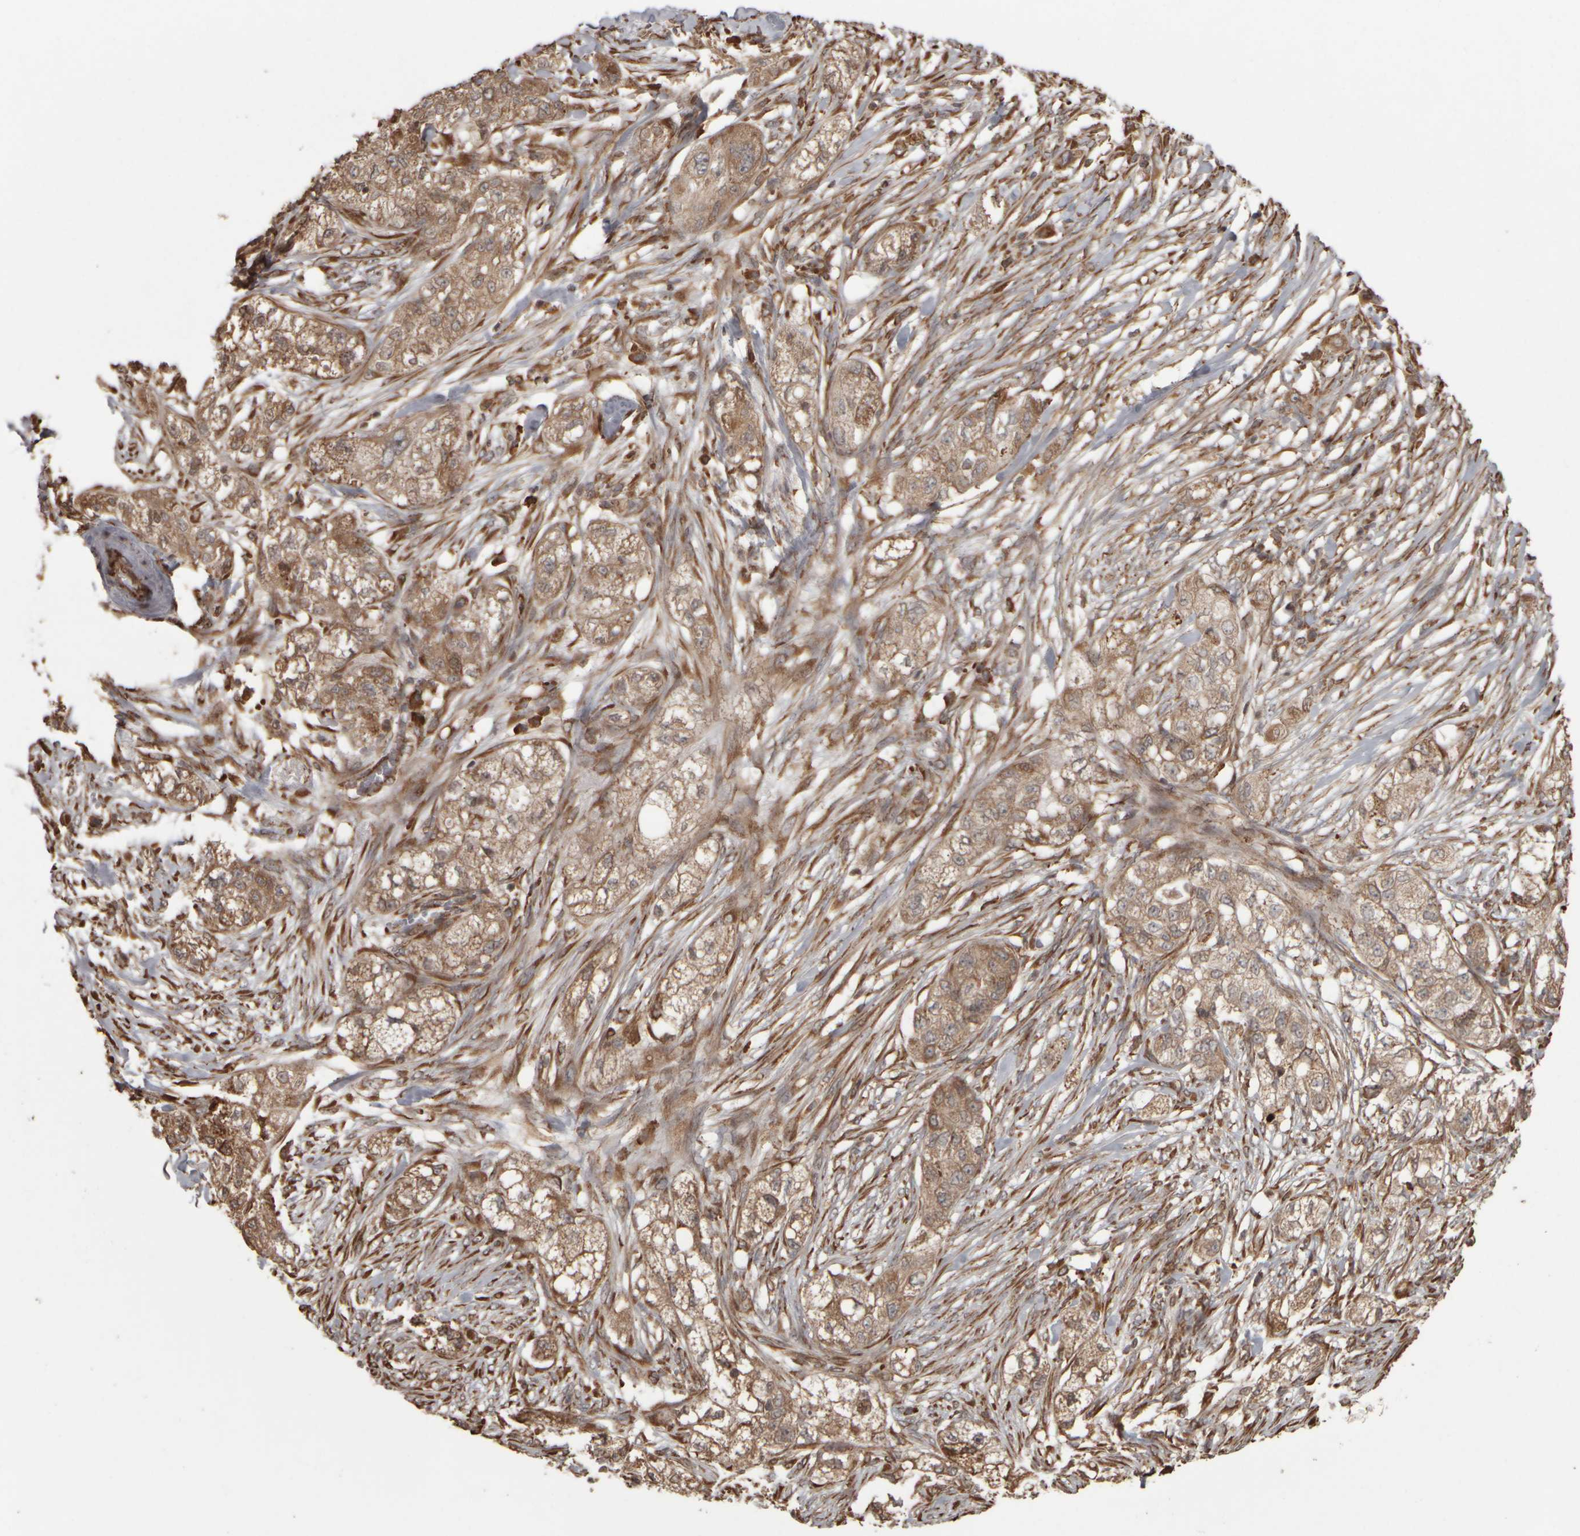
{"staining": {"intensity": "moderate", "quantity": ">75%", "location": "cytoplasmic/membranous"}, "tissue": "pancreatic cancer", "cell_type": "Tumor cells", "image_type": "cancer", "snomed": [{"axis": "morphology", "description": "Adenocarcinoma, NOS"}, {"axis": "topography", "description": "Pancreas"}], "caption": "Human adenocarcinoma (pancreatic) stained with a brown dye exhibits moderate cytoplasmic/membranous positive expression in approximately >75% of tumor cells.", "gene": "AGBL3", "patient": {"sex": "female", "age": 78}}